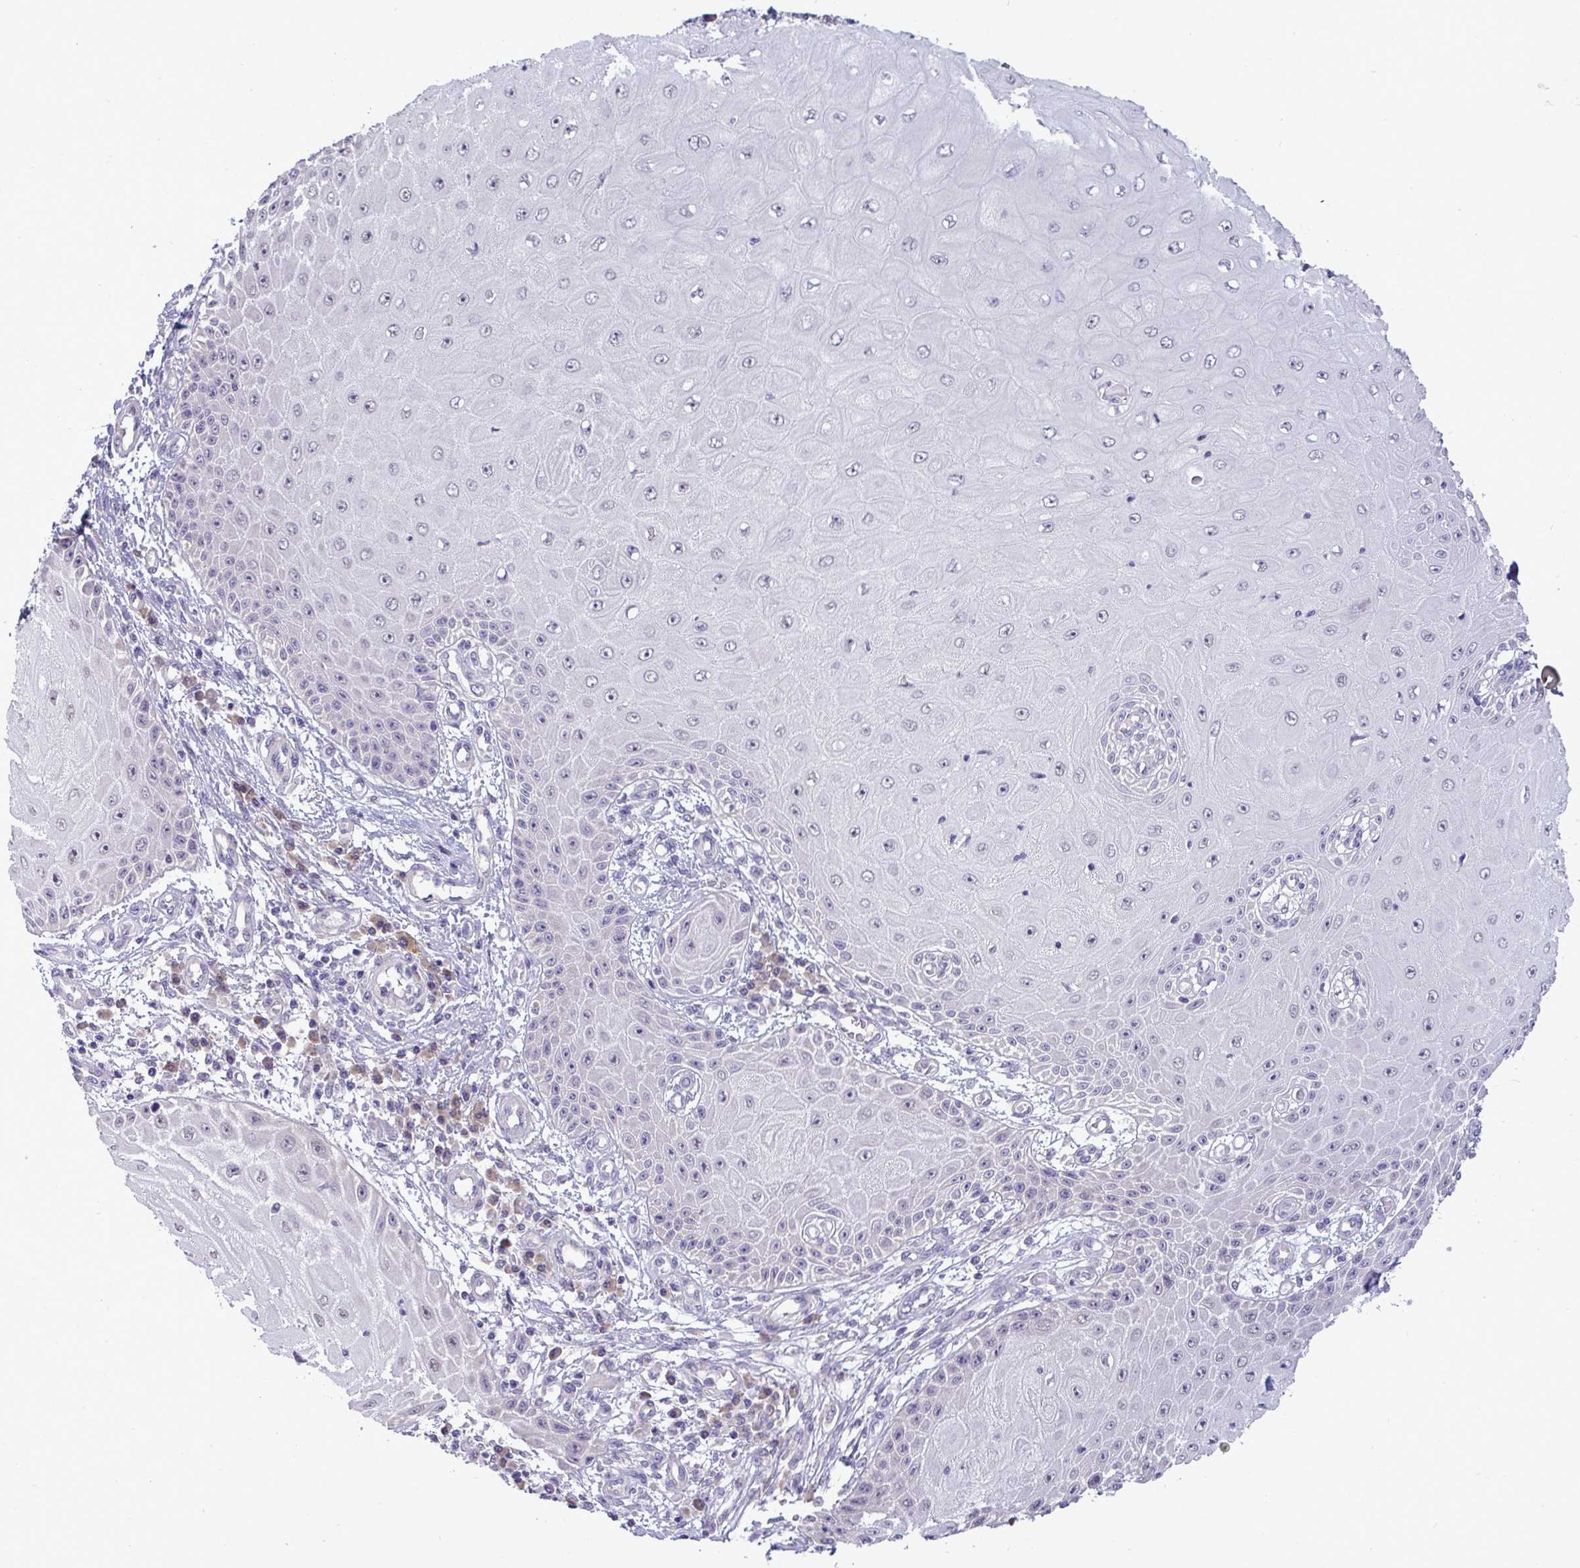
{"staining": {"intensity": "negative", "quantity": "none", "location": "none"}, "tissue": "skin cancer", "cell_type": "Tumor cells", "image_type": "cancer", "snomed": [{"axis": "morphology", "description": "Squamous cell carcinoma, NOS"}, {"axis": "topography", "description": "Skin"}, {"axis": "topography", "description": "Vulva"}], "caption": "This photomicrograph is of skin cancer (squamous cell carcinoma) stained with IHC to label a protein in brown with the nuclei are counter-stained blue. There is no staining in tumor cells.", "gene": "TMEM41A", "patient": {"sex": "female", "age": 44}}